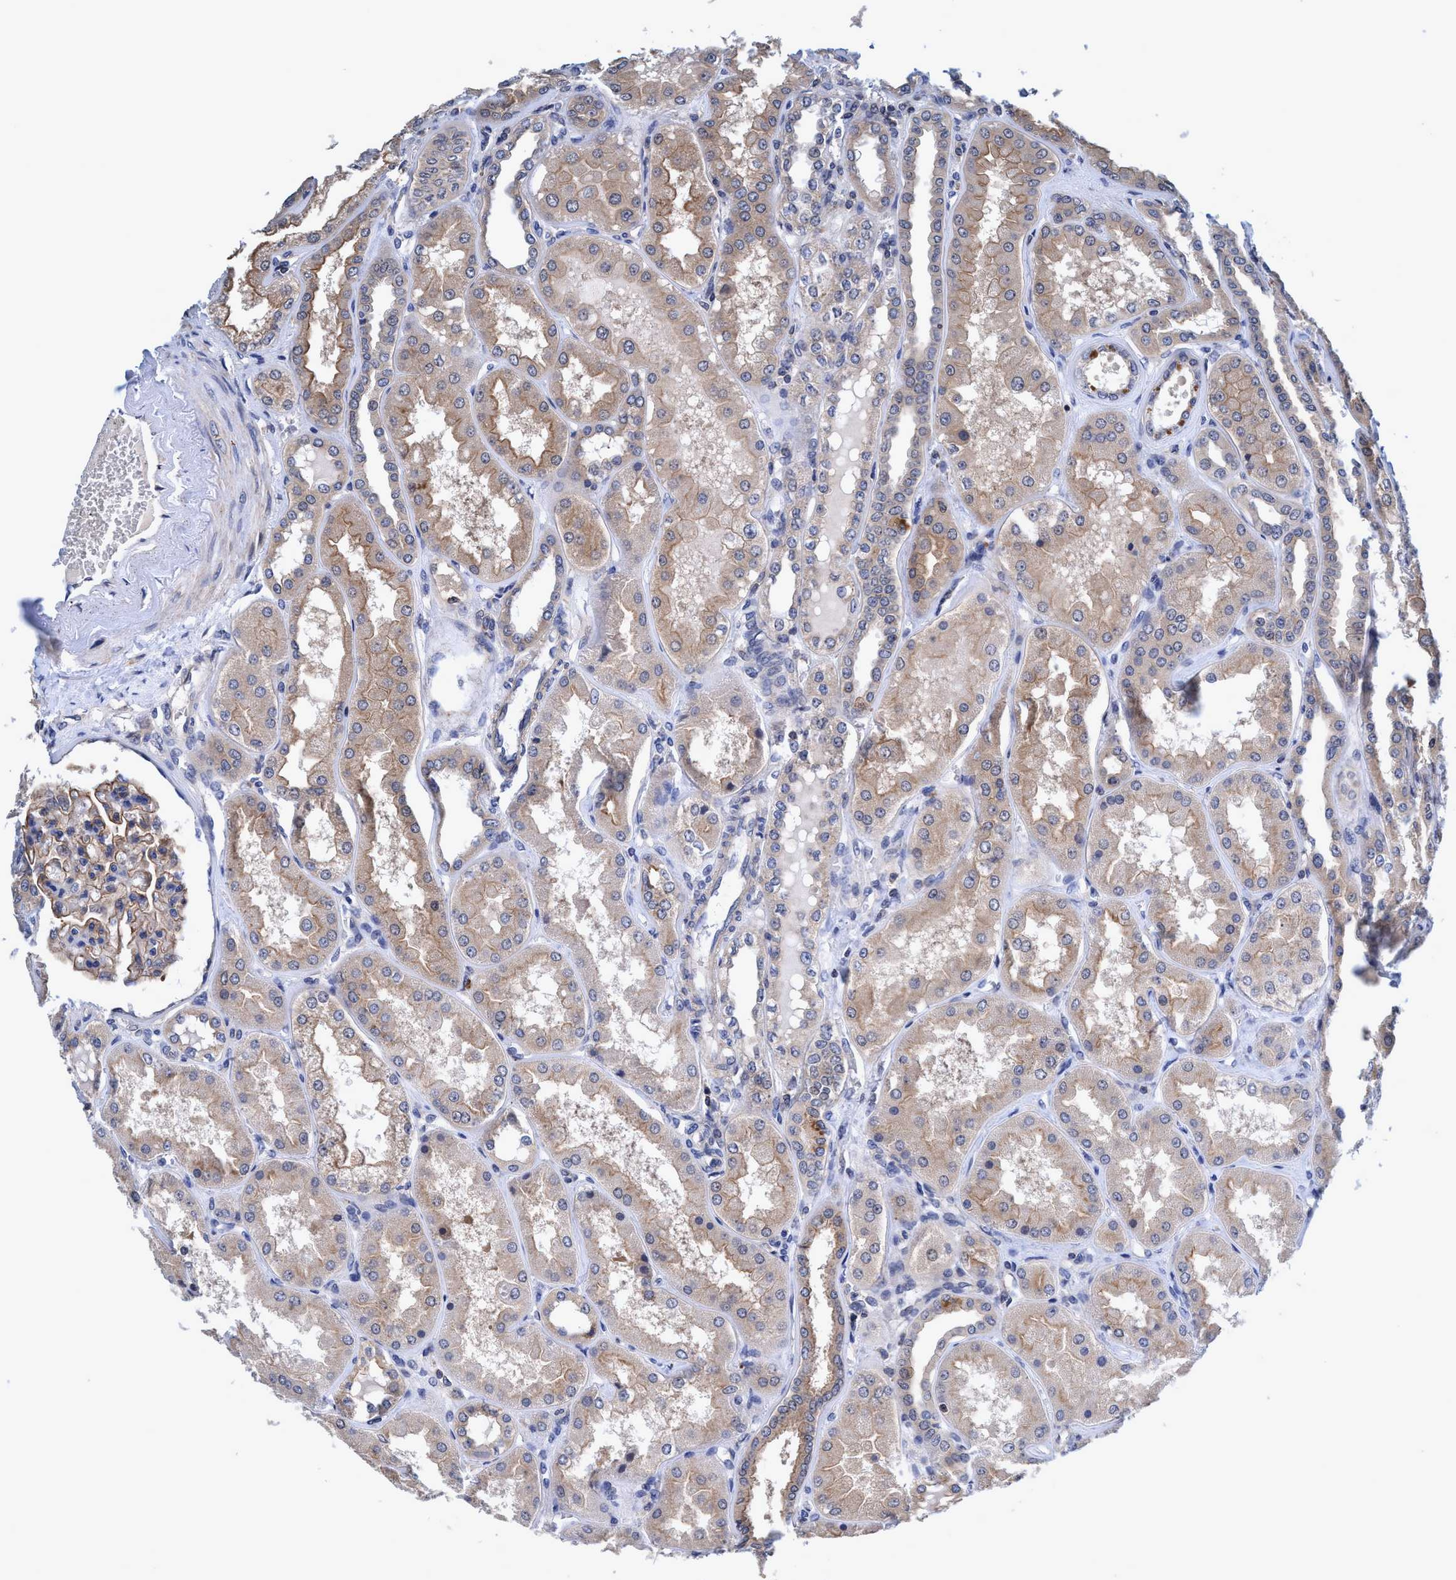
{"staining": {"intensity": "weak", "quantity": ">75%", "location": "cytoplasmic/membranous"}, "tissue": "kidney", "cell_type": "Cells in glomeruli", "image_type": "normal", "snomed": [{"axis": "morphology", "description": "Normal tissue, NOS"}, {"axis": "topography", "description": "Kidney"}], "caption": "This is an image of IHC staining of benign kidney, which shows weak positivity in the cytoplasmic/membranous of cells in glomeruli.", "gene": "CALCOCO2", "patient": {"sex": "female", "age": 56}}